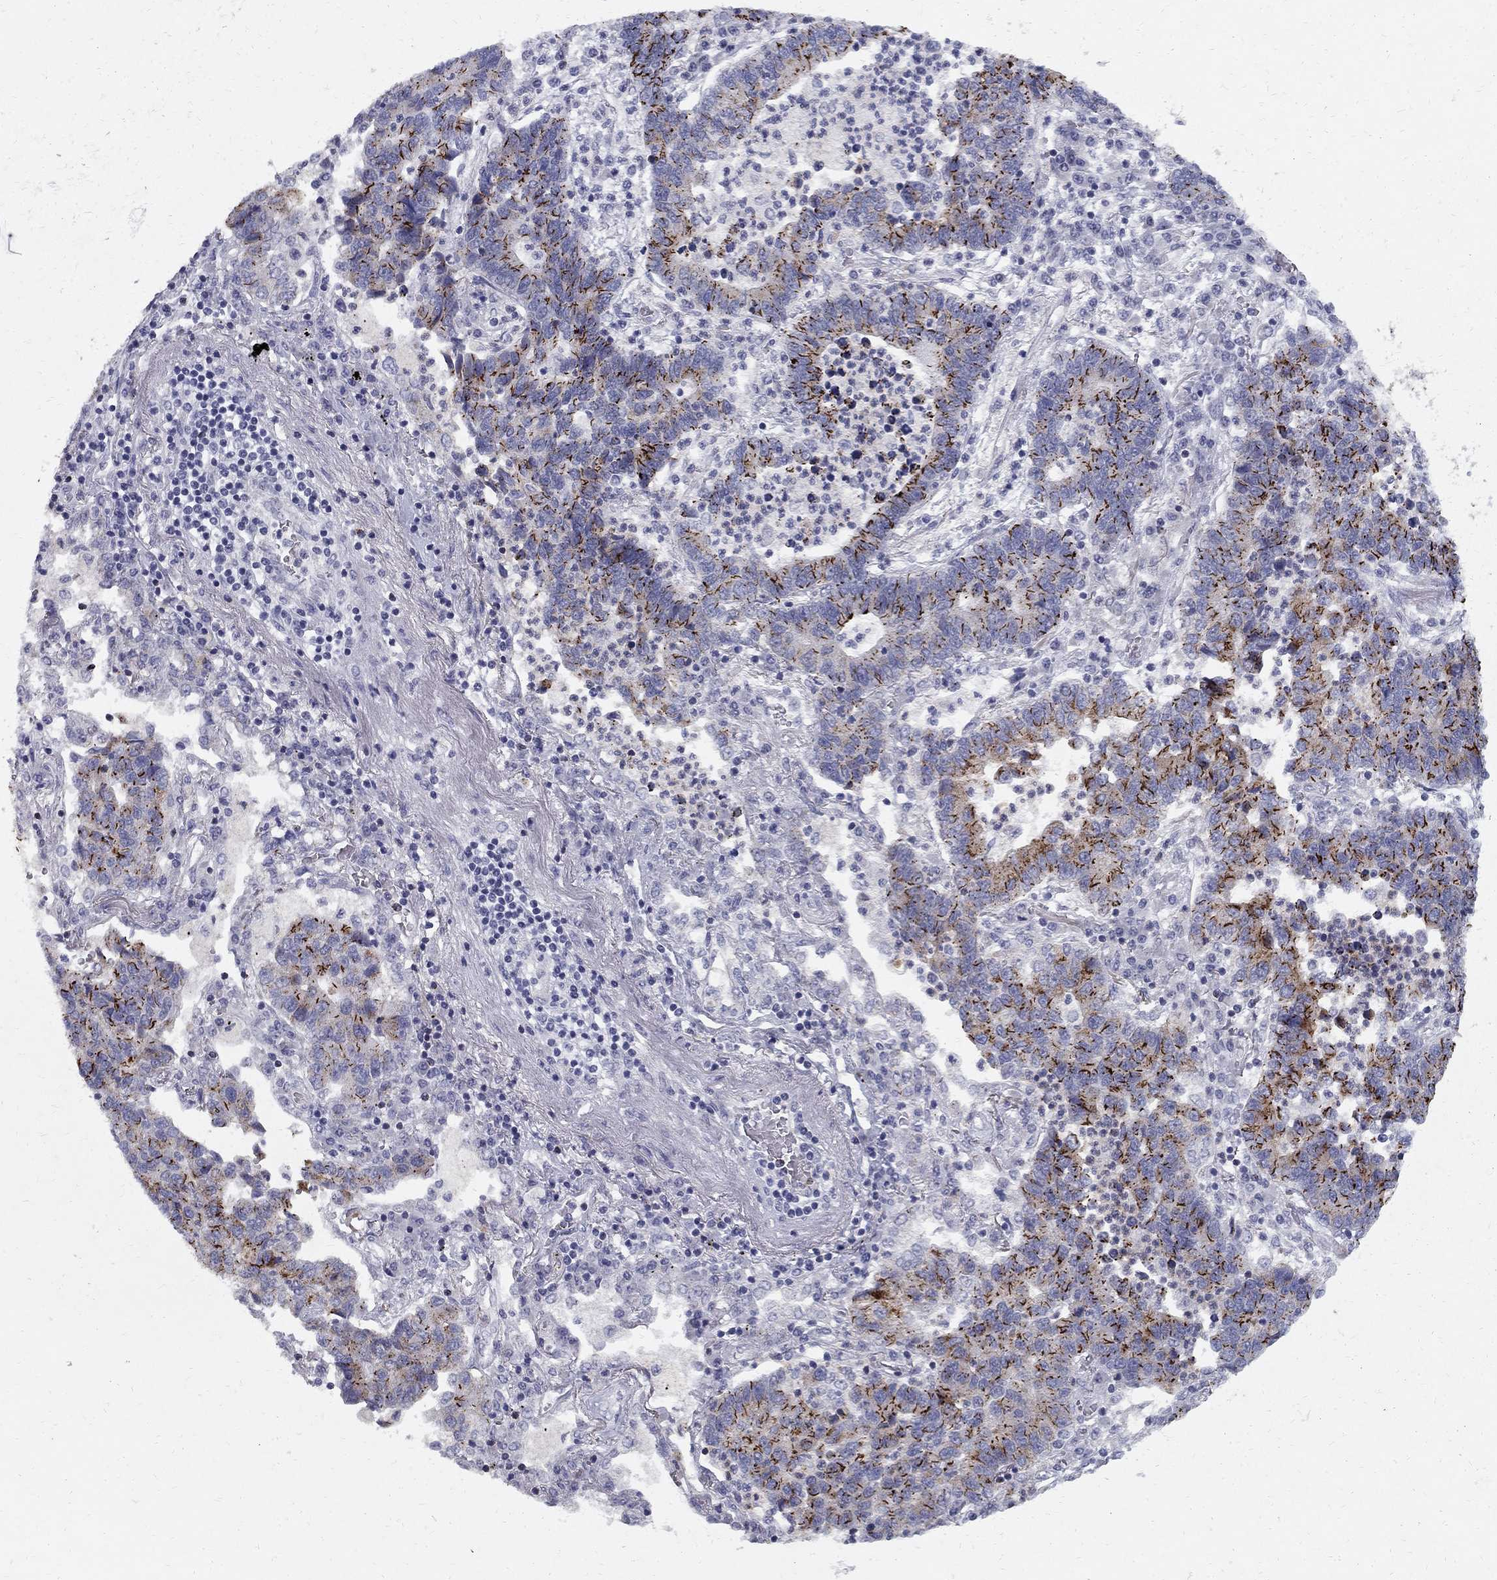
{"staining": {"intensity": "strong", "quantity": "25%-75%", "location": "cytoplasmic/membranous"}, "tissue": "lung cancer", "cell_type": "Tumor cells", "image_type": "cancer", "snomed": [{"axis": "morphology", "description": "Adenocarcinoma, NOS"}, {"axis": "topography", "description": "Lung"}], "caption": "A photomicrograph showing strong cytoplasmic/membranous expression in about 25%-75% of tumor cells in lung cancer (adenocarcinoma), as visualized by brown immunohistochemical staining.", "gene": "CLIC6", "patient": {"sex": "female", "age": 57}}